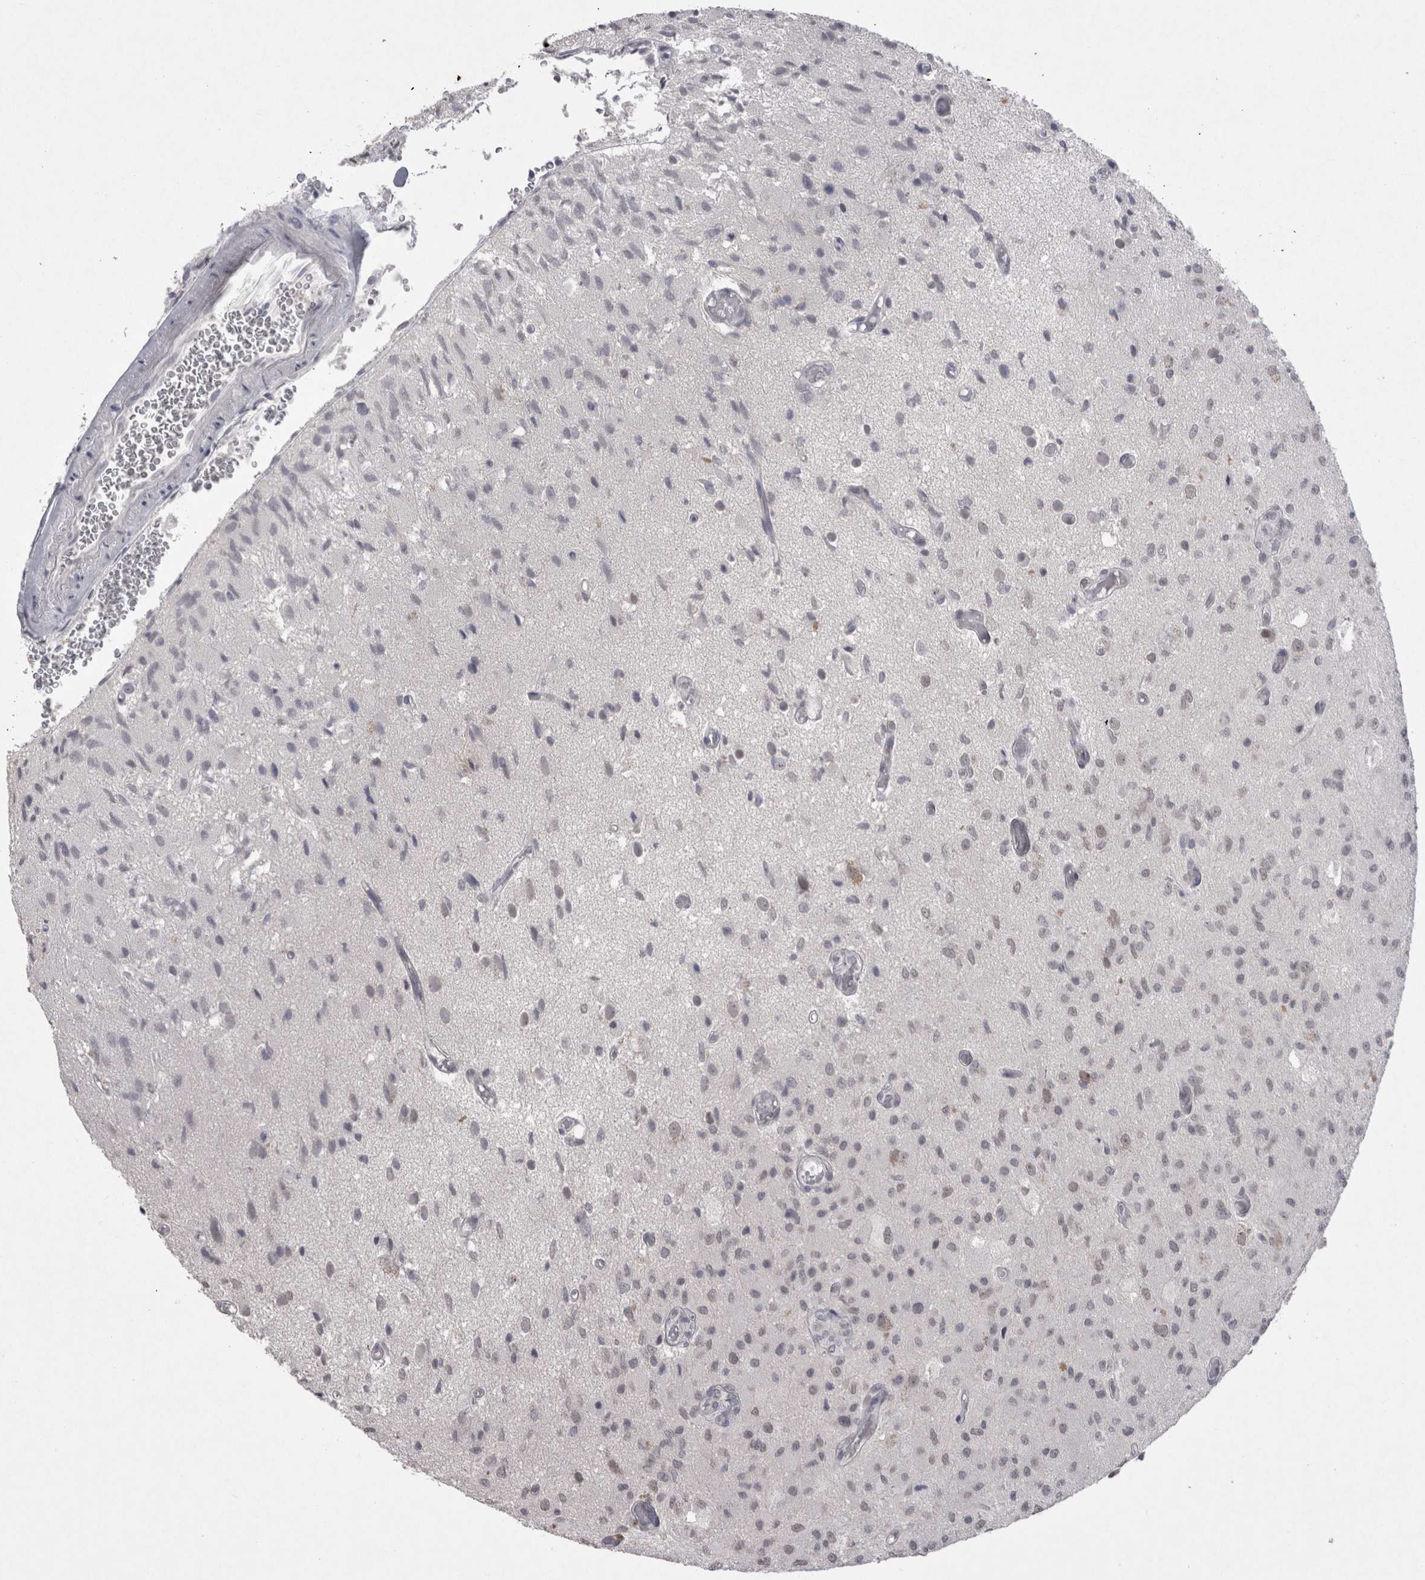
{"staining": {"intensity": "negative", "quantity": "none", "location": "none"}, "tissue": "glioma", "cell_type": "Tumor cells", "image_type": "cancer", "snomed": [{"axis": "morphology", "description": "Normal tissue, NOS"}, {"axis": "morphology", "description": "Glioma, malignant, High grade"}, {"axis": "topography", "description": "Cerebral cortex"}], "caption": "Immunohistochemical staining of malignant glioma (high-grade) exhibits no significant expression in tumor cells.", "gene": "DDX4", "patient": {"sex": "male", "age": 77}}